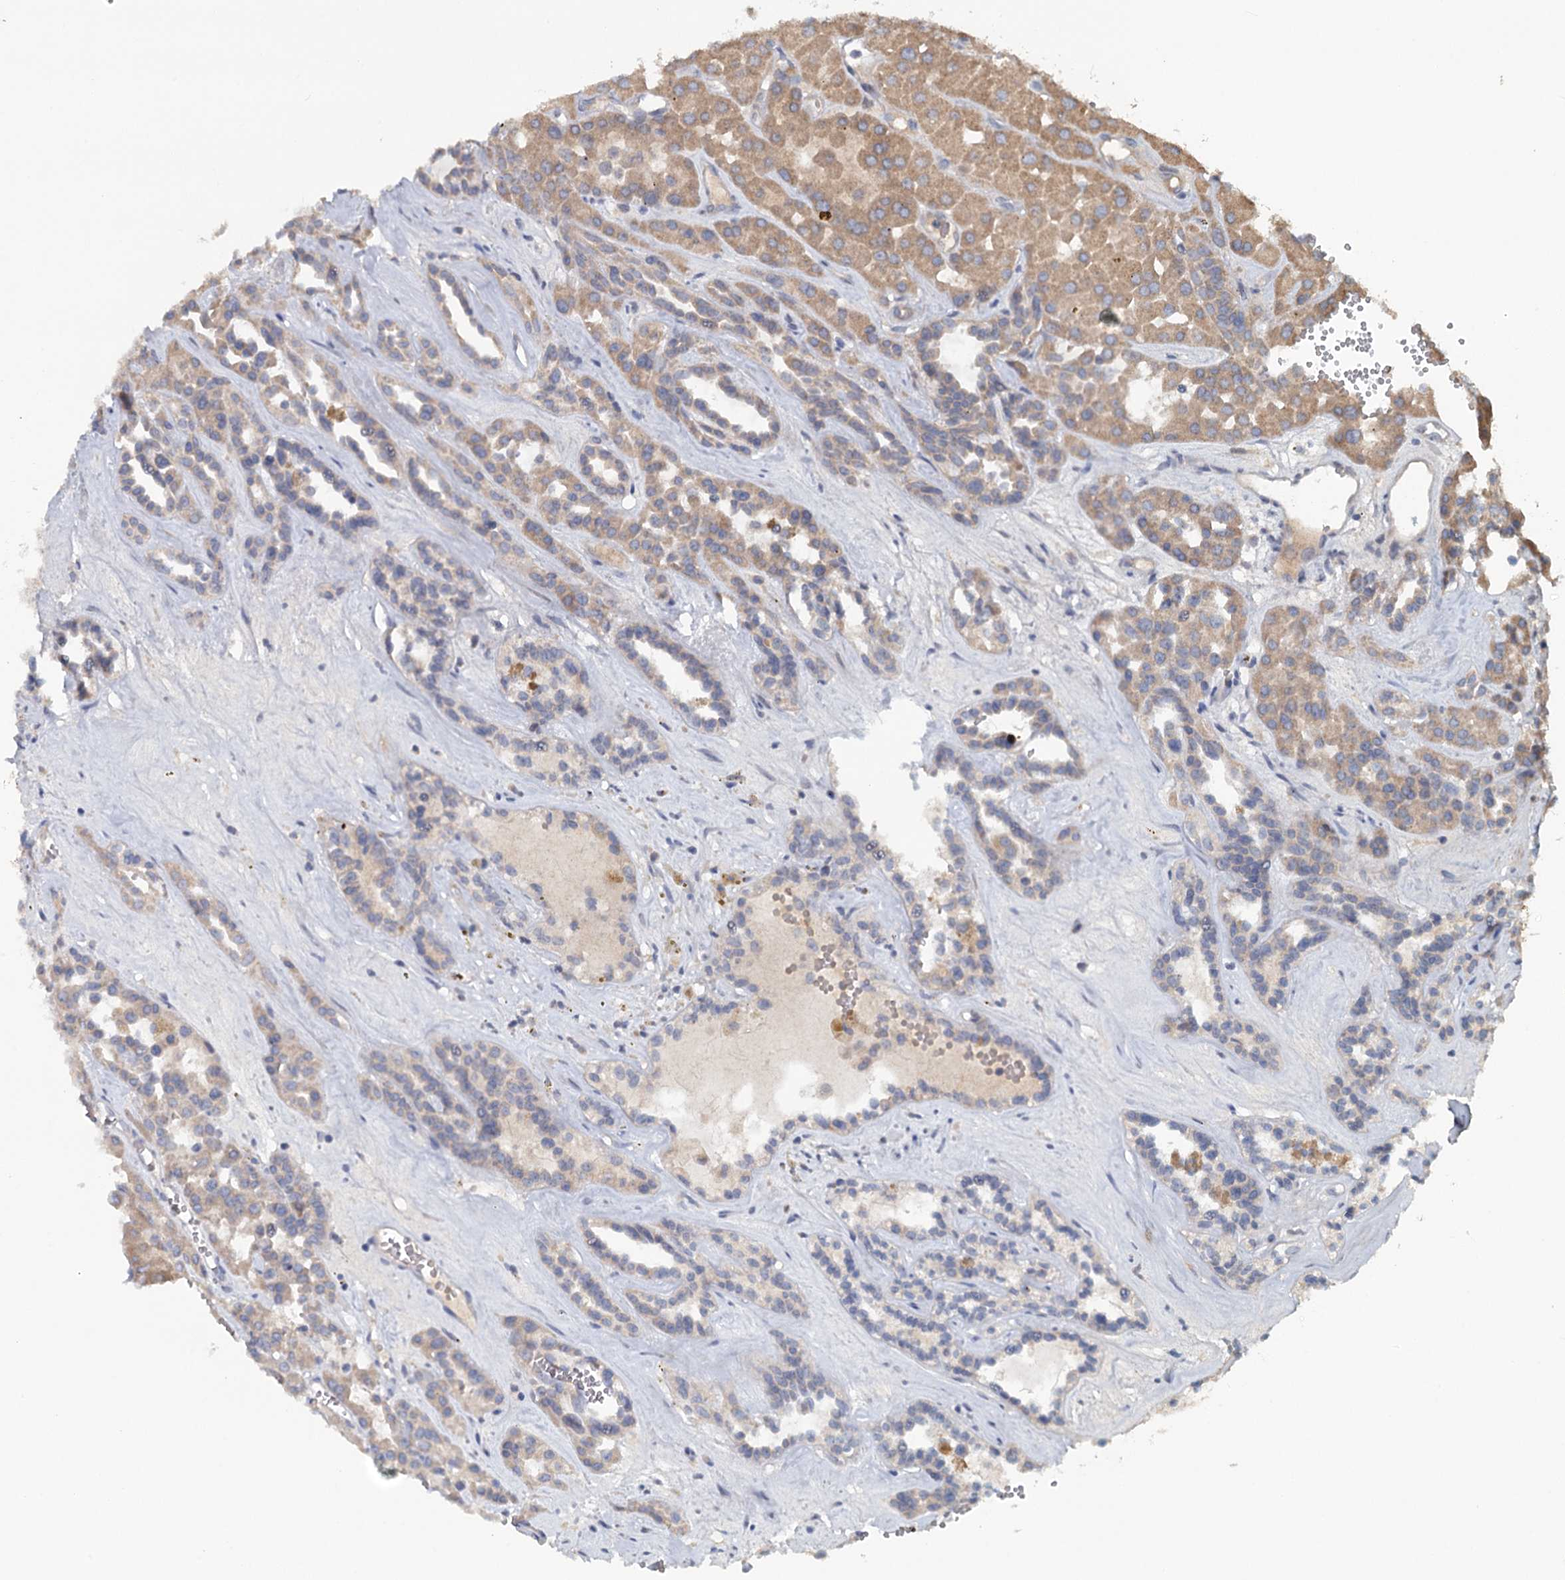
{"staining": {"intensity": "moderate", "quantity": "25%-75%", "location": "cytoplasmic/membranous"}, "tissue": "renal cancer", "cell_type": "Tumor cells", "image_type": "cancer", "snomed": [{"axis": "morphology", "description": "Carcinoma, NOS"}, {"axis": "topography", "description": "Kidney"}], "caption": "Immunohistochemistry of carcinoma (renal) demonstrates medium levels of moderate cytoplasmic/membranous positivity in about 25%-75% of tumor cells.", "gene": "FUNDC1", "patient": {"sex": "female", "age": 75}}